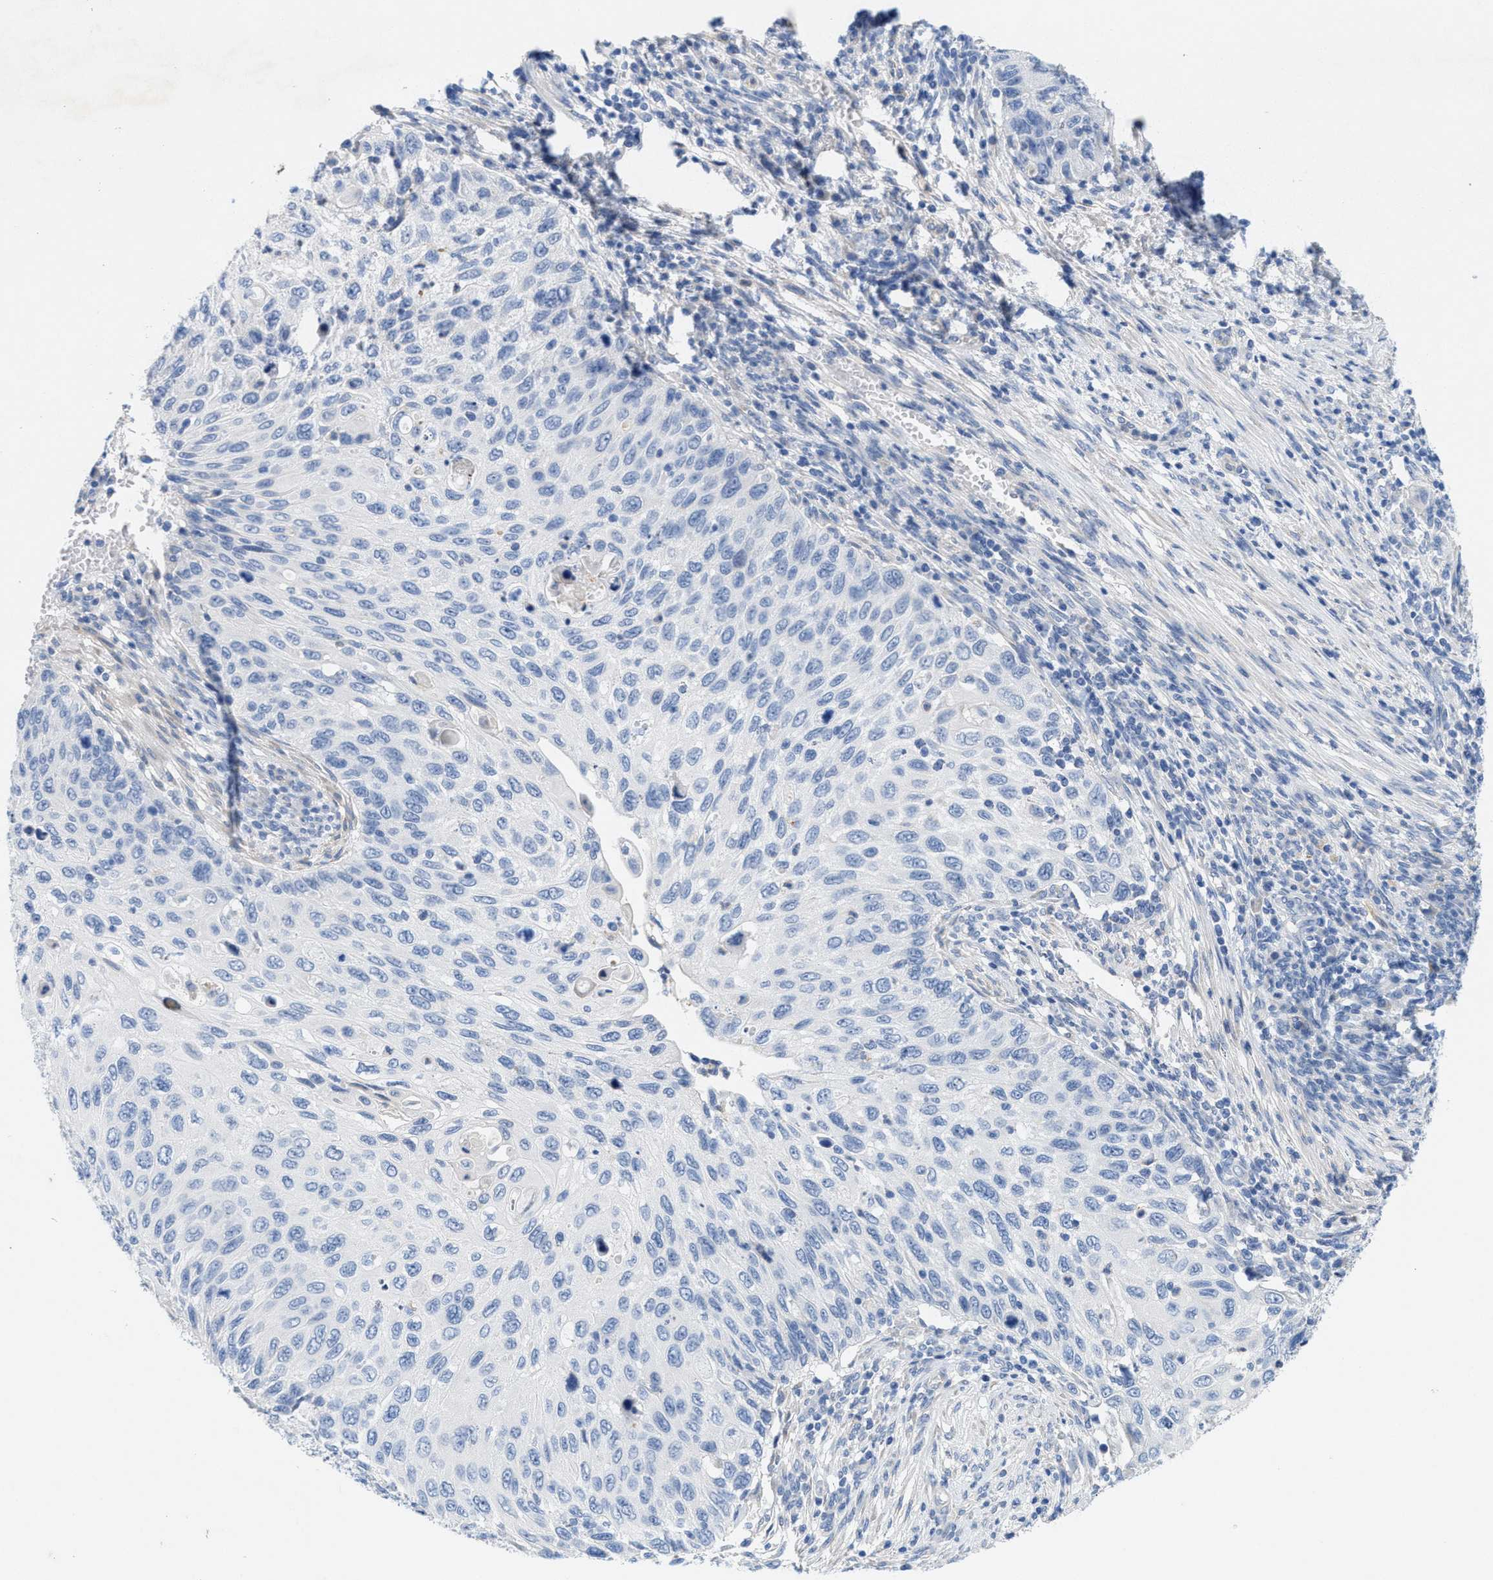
{"staining": {"intensity": "negative", "quantity": "none", "location": "none"}, "tissue": "cervical cancer", "cell_type": "Tumor cells", "image_type": "cancer", "snomed": [{"axis": "morphology", "description": "Squamous cell carcinoma, NOS"}, {"axis": "topography", "description": "Cervix"}], "caption": "High magnification brightfield microscopy of squamous cell carcinoma (cervical) stained with DAB (brown) and counterstained with hematoxylin (blue): tumor cells show no significant expression.", "gene": "CPA2", "patient": {"sex": "female", "age": 70}}